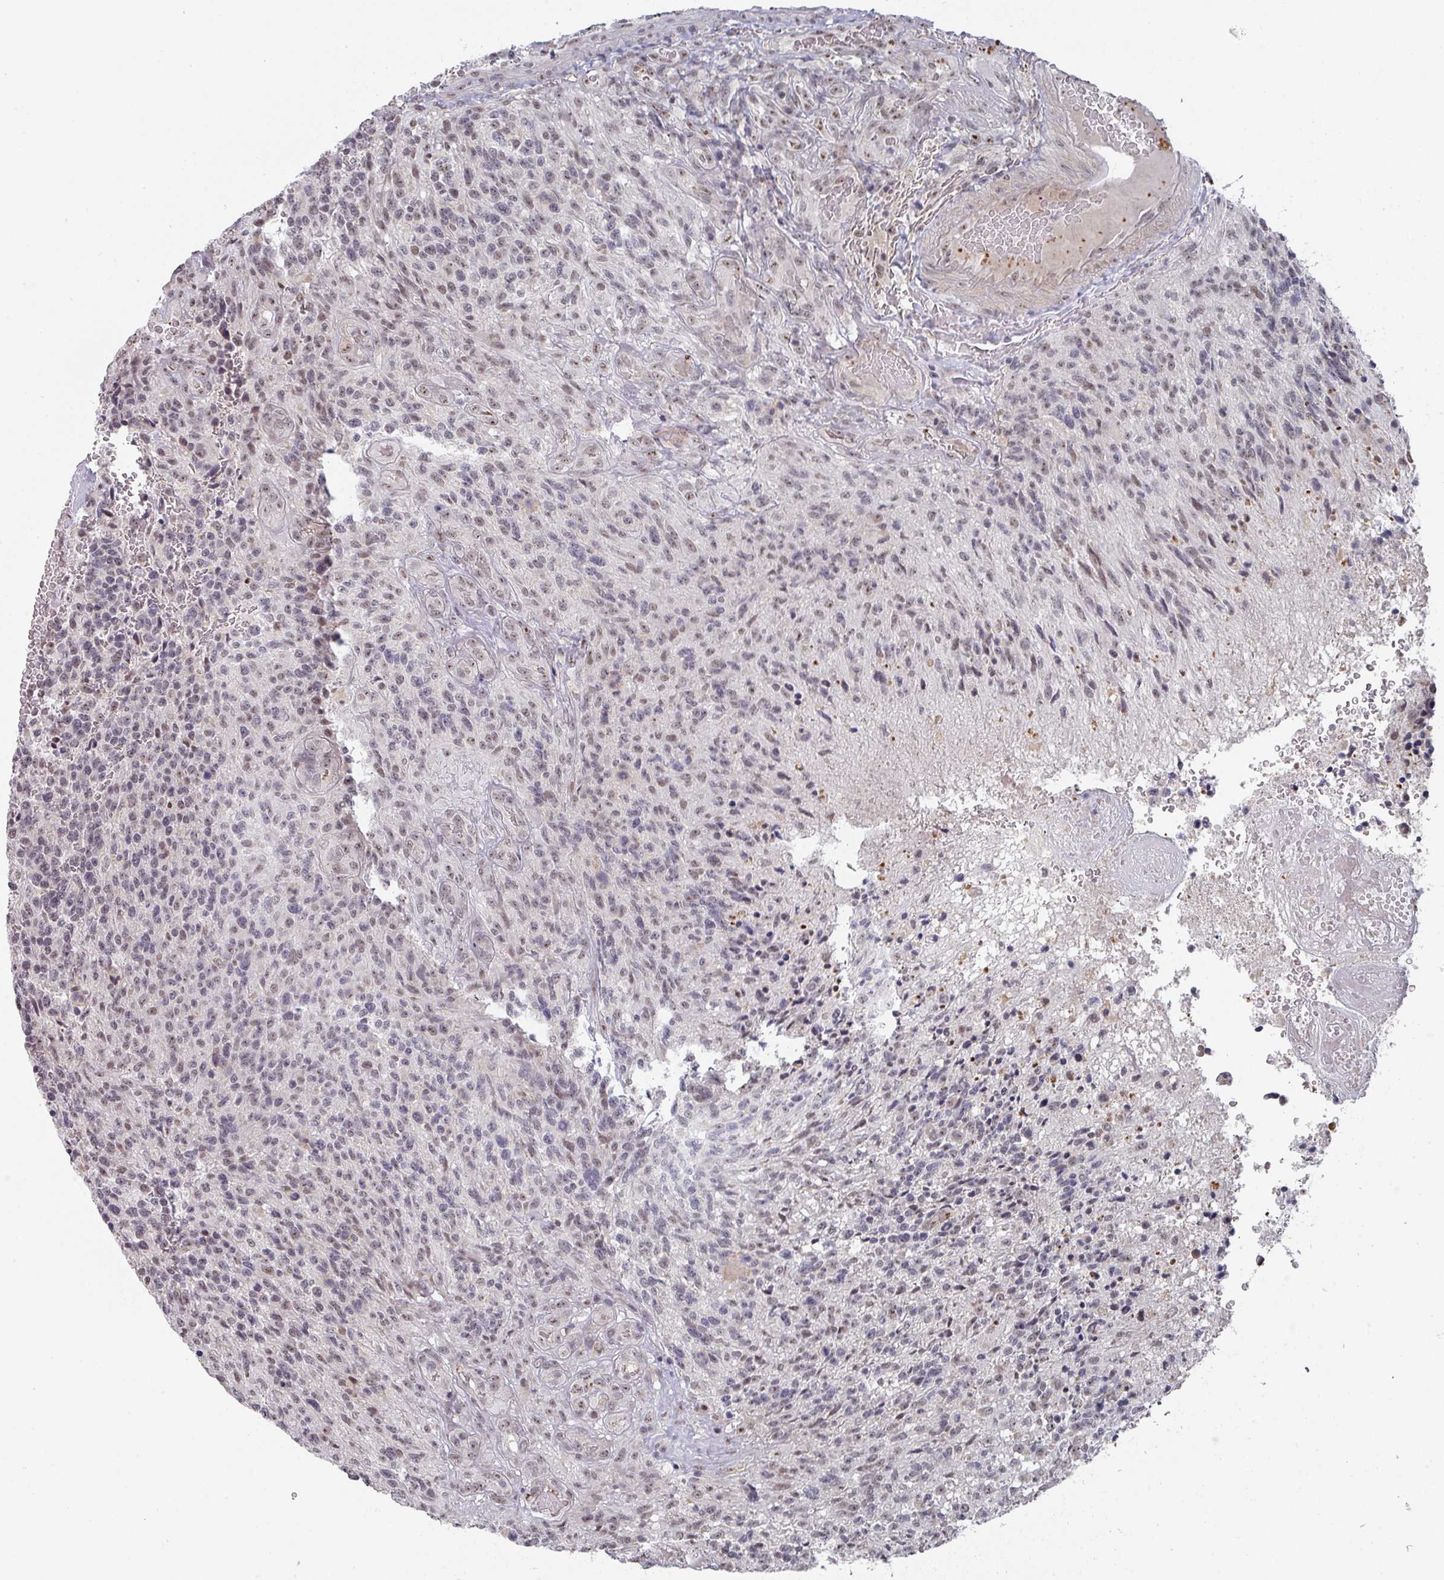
{"staining": {"intensity": "weak", "quantity": "25%-75%", "location": "nuclear"}, "tissue": "glioma", "cell_type": "Tumor cells", "image_type": "cancer", "snomed": [{"axis": "morphology", "description": "Glioma, malignant, High grade"}, {"axis": "topography", "description": "Brain"}], "caption": "This photomicrograph shows immunohistochemistry staining of human glioma, with low weak nuclear positivity in approximately 25%-75% of tumor cells.", "gene": "ZNF654", "patient": {"sex": "male", "age": 36}}